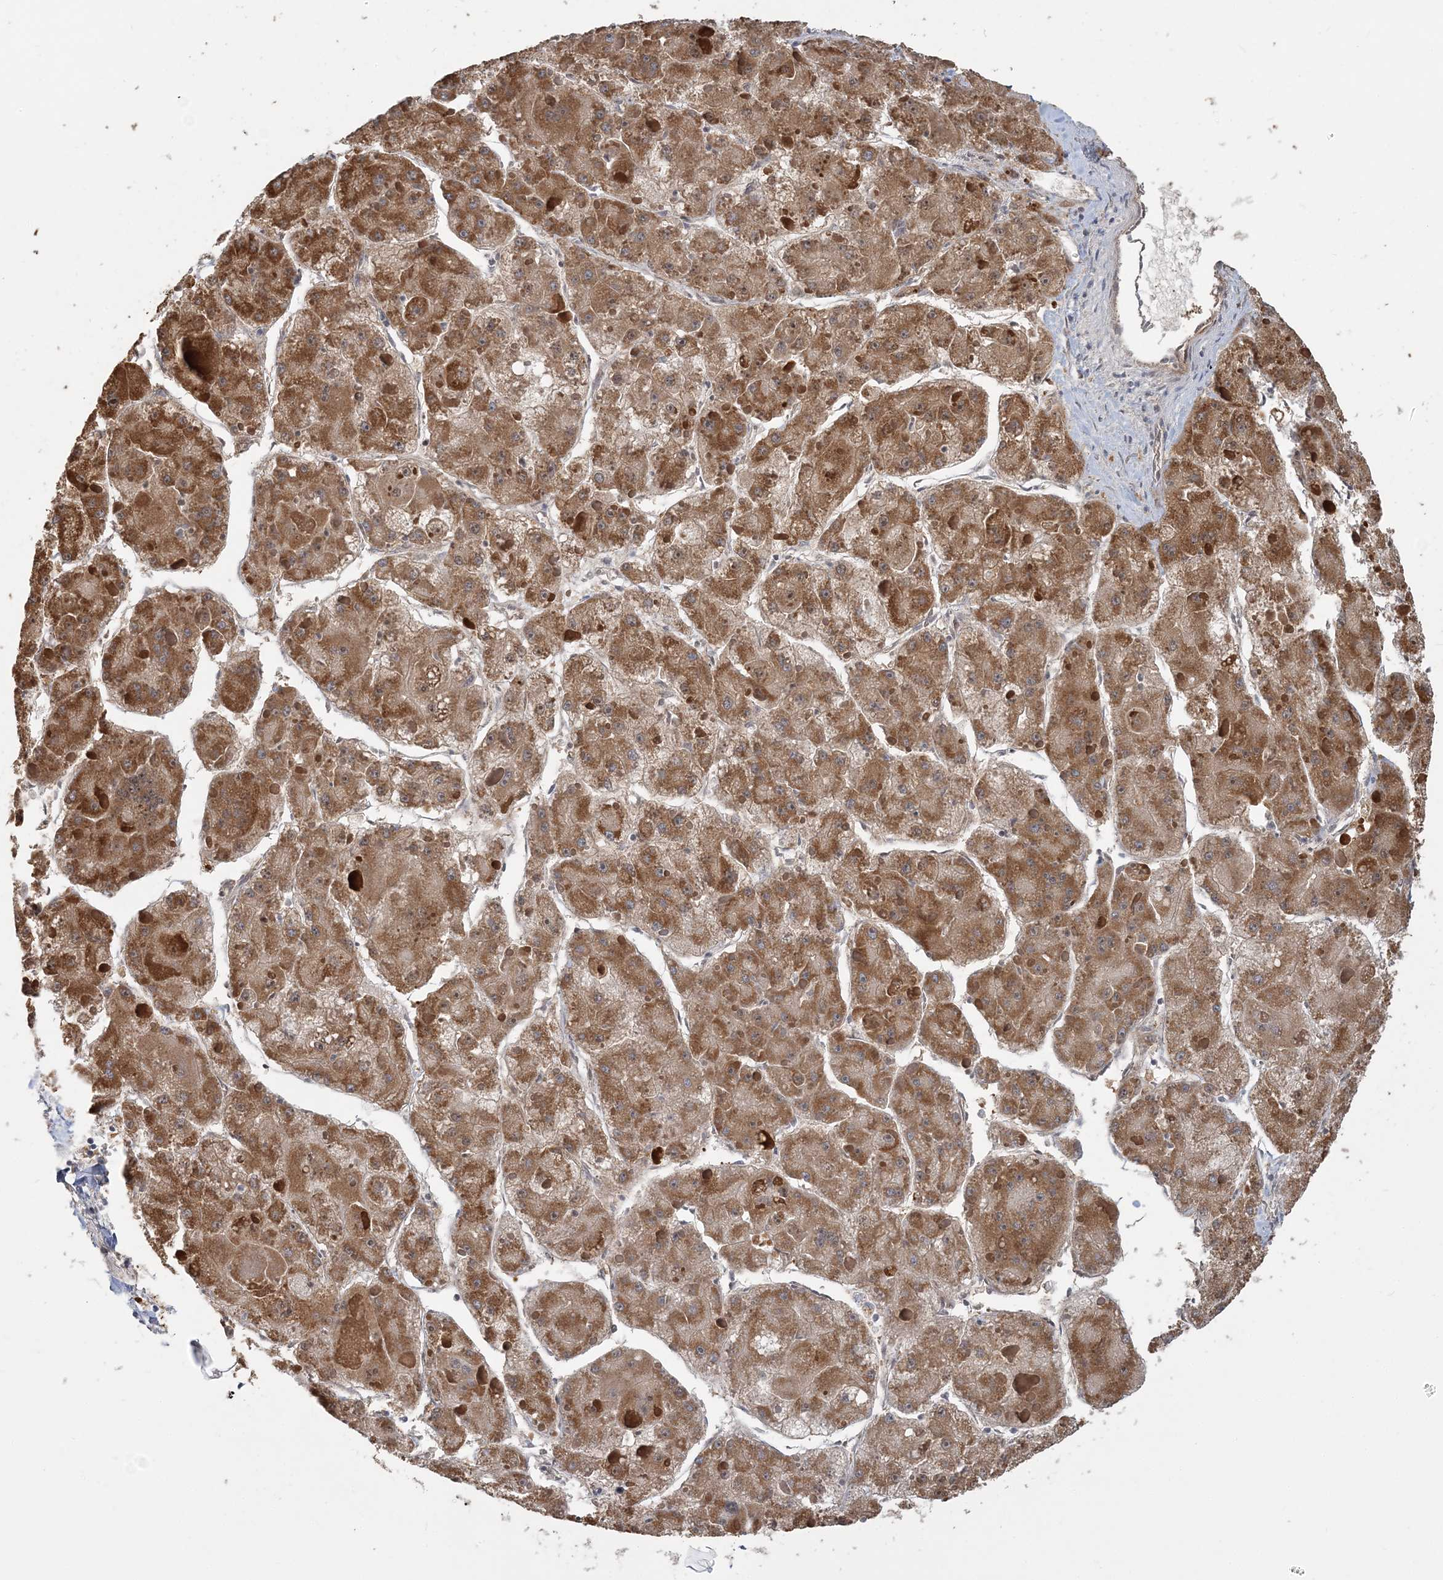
{"staining": {"intensity": "strong", "quantity": ">75%", "location": "cytoplasmic/membranous"}, "tissue": "liver cancer", "cell_type": "Tumor cells", "image_type": "cancer", "snomed": [{"axis": "morphology", "description": "Carcinoma, Hepatocellular, NOS"}, {"axis": "topography", "description": "Liver"}], "caption": "Protein staining of liver hepatocellular carcinoma tissue demonstrates strong cytoplasmic/membranous positivity in about >75% of tumor cells.", "gene": "SUCLG1", "patient": {"sex": "female", "age": 73}}